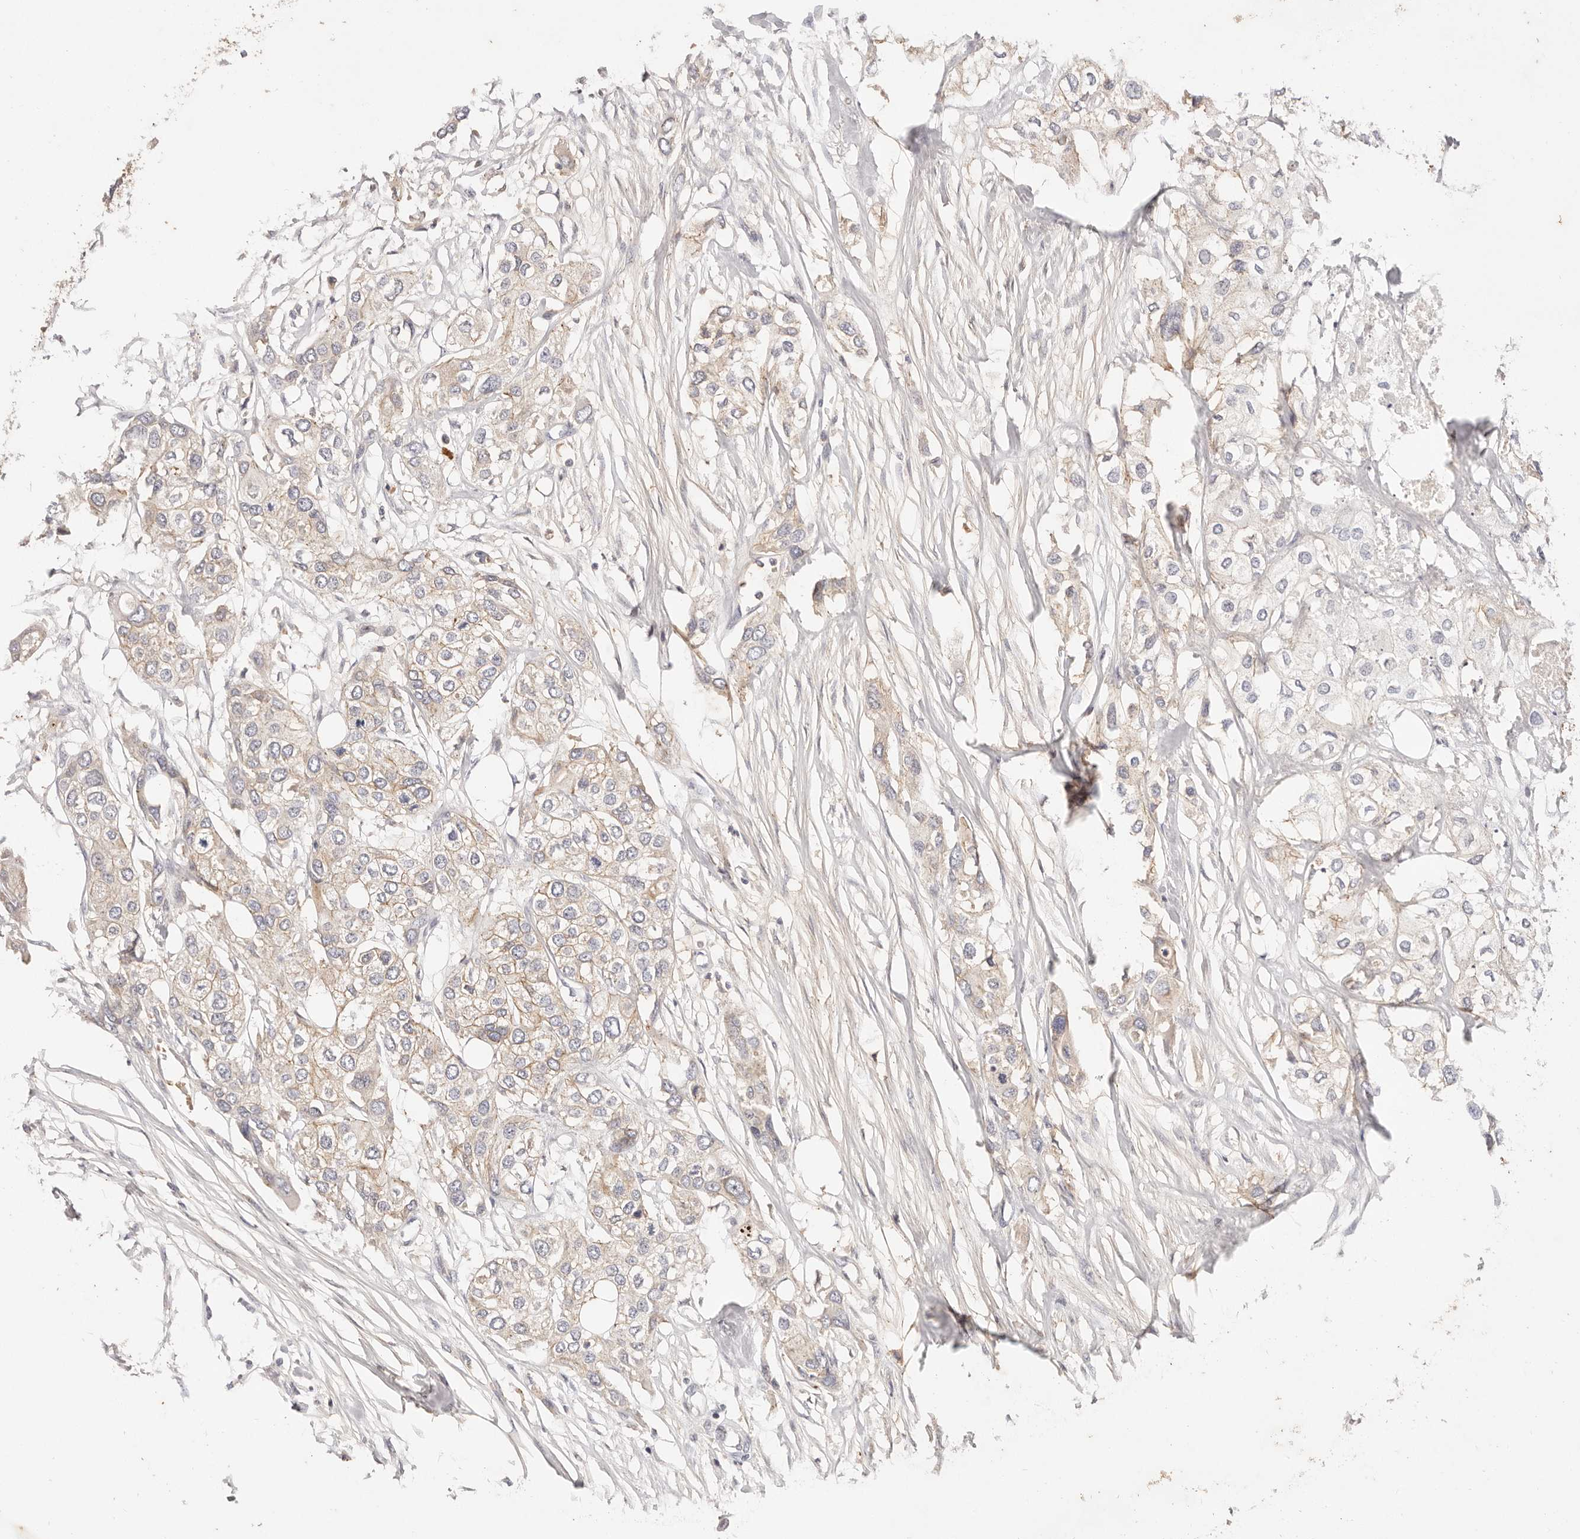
{"staining": {"intensity": "weak", "quantity": "25%-75%", "location": "cytoplasmic/membranous"}, "tissue": "urothelial cancer", "cell_type": "Tumor cells", "image_type": "cancer", "snomed": [{"axis": "morphology", "description": "Urothelial carcinoma, High grade"}, {"axis": "topography", "description": "Urinary bladder"}], "caption": "Urothelial cancer stained with a brown dye demonstrates weak cytoplasmic/membranous positive expression in about 25%-75% of tumor cells.", "gene": "CXADR", "patient": {"sex": "male", "age": 64}}